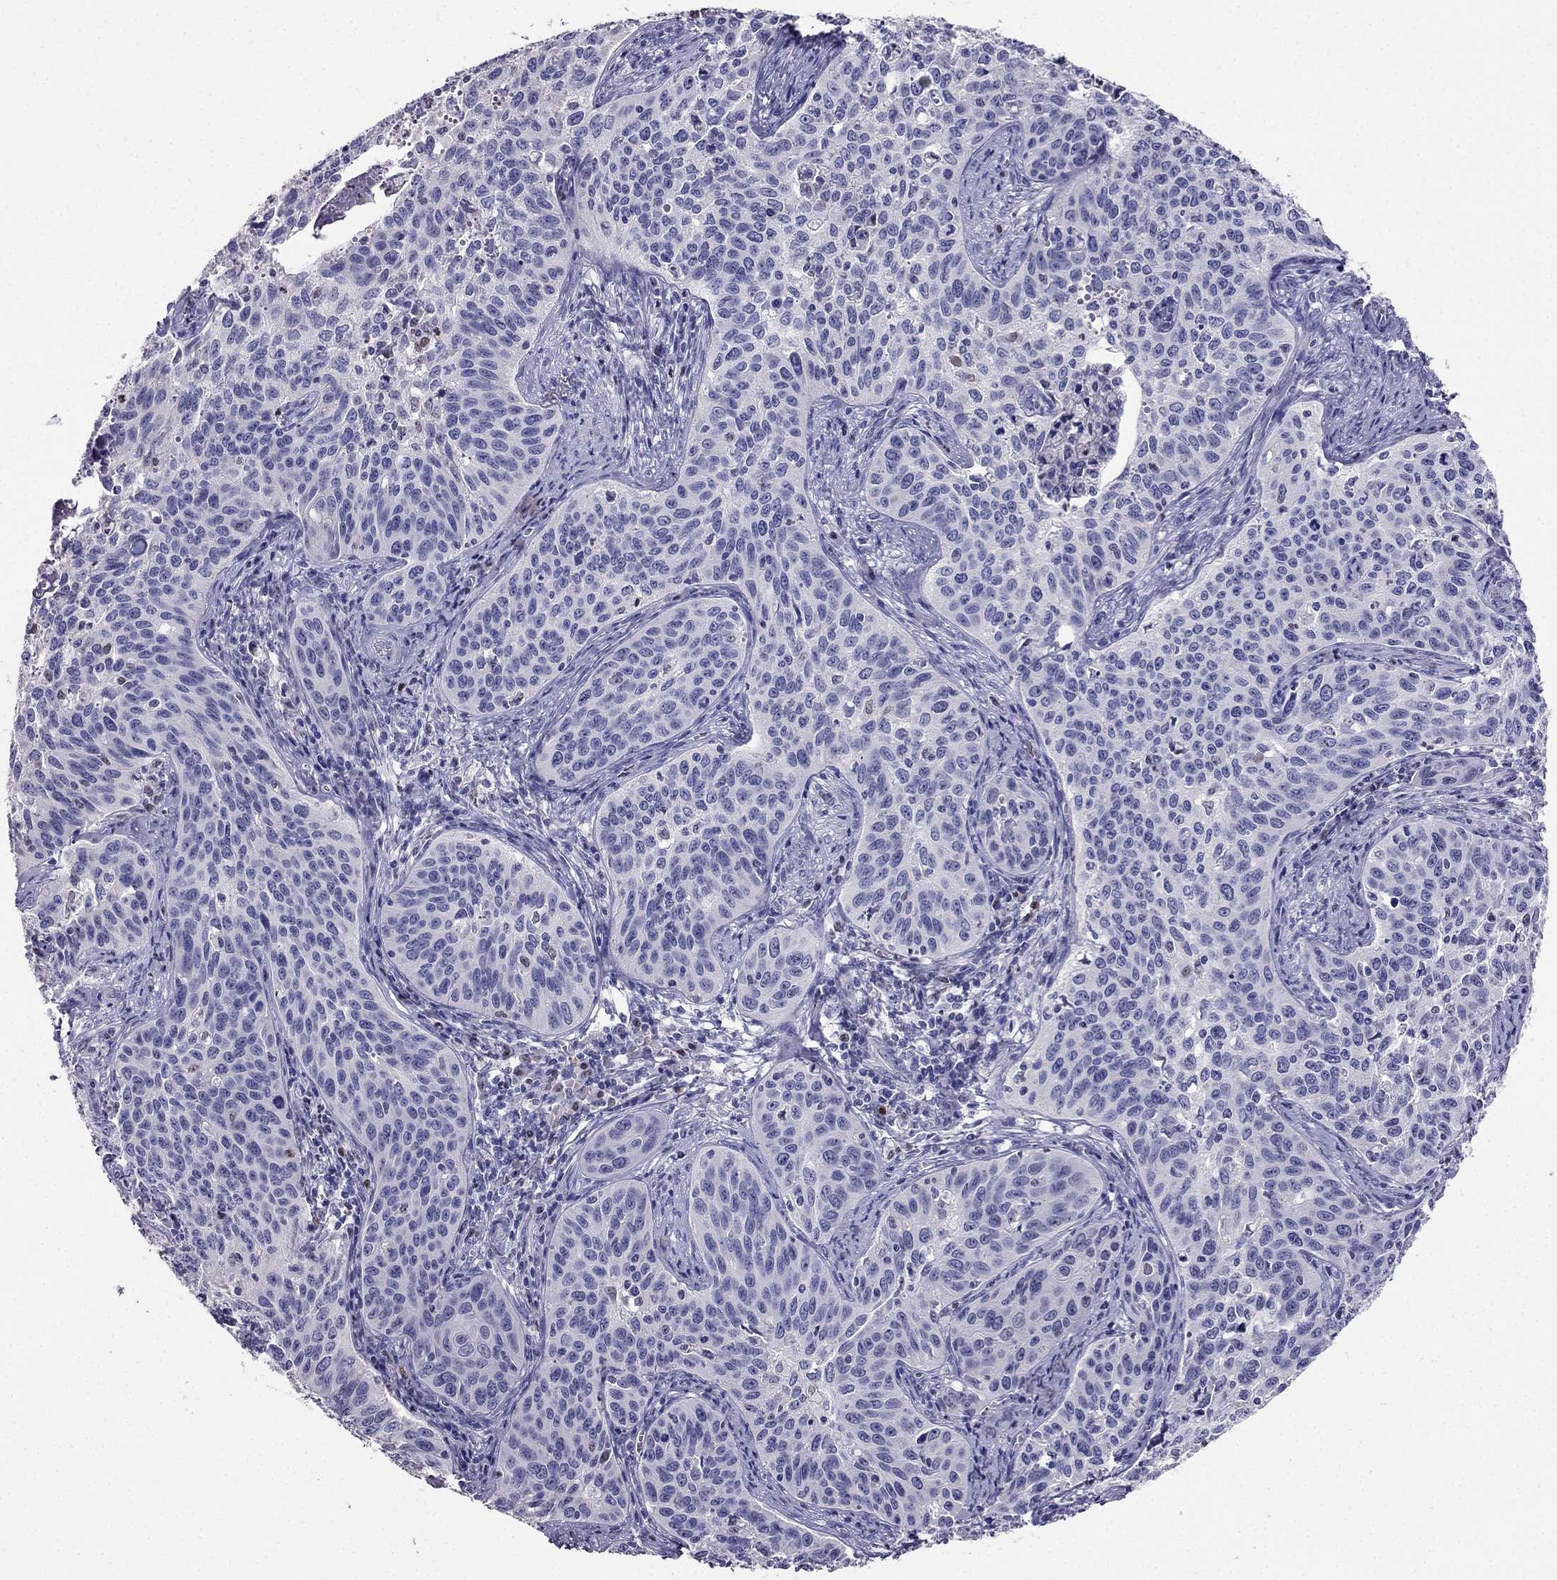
{"staining": {"intensity": "negative", "quantity": "none", "location": "none"}, "tissue": "cervical cancer", "cell_type": "Tumor cells", "image_type": "cancer", "snomed": [{"axis": "morphology", "description": "Squamous cell carcinoma, NOS"}, {"axis": "topography", "description": "Cervix"}], "caption": "This is a histopathology image of immunohistochemistry staining of cervical squamous cell carcinoma, which shows no expression in tumor cells.", "gene": "ARID3A", "patient": {"sex": "female", "age": 31}}